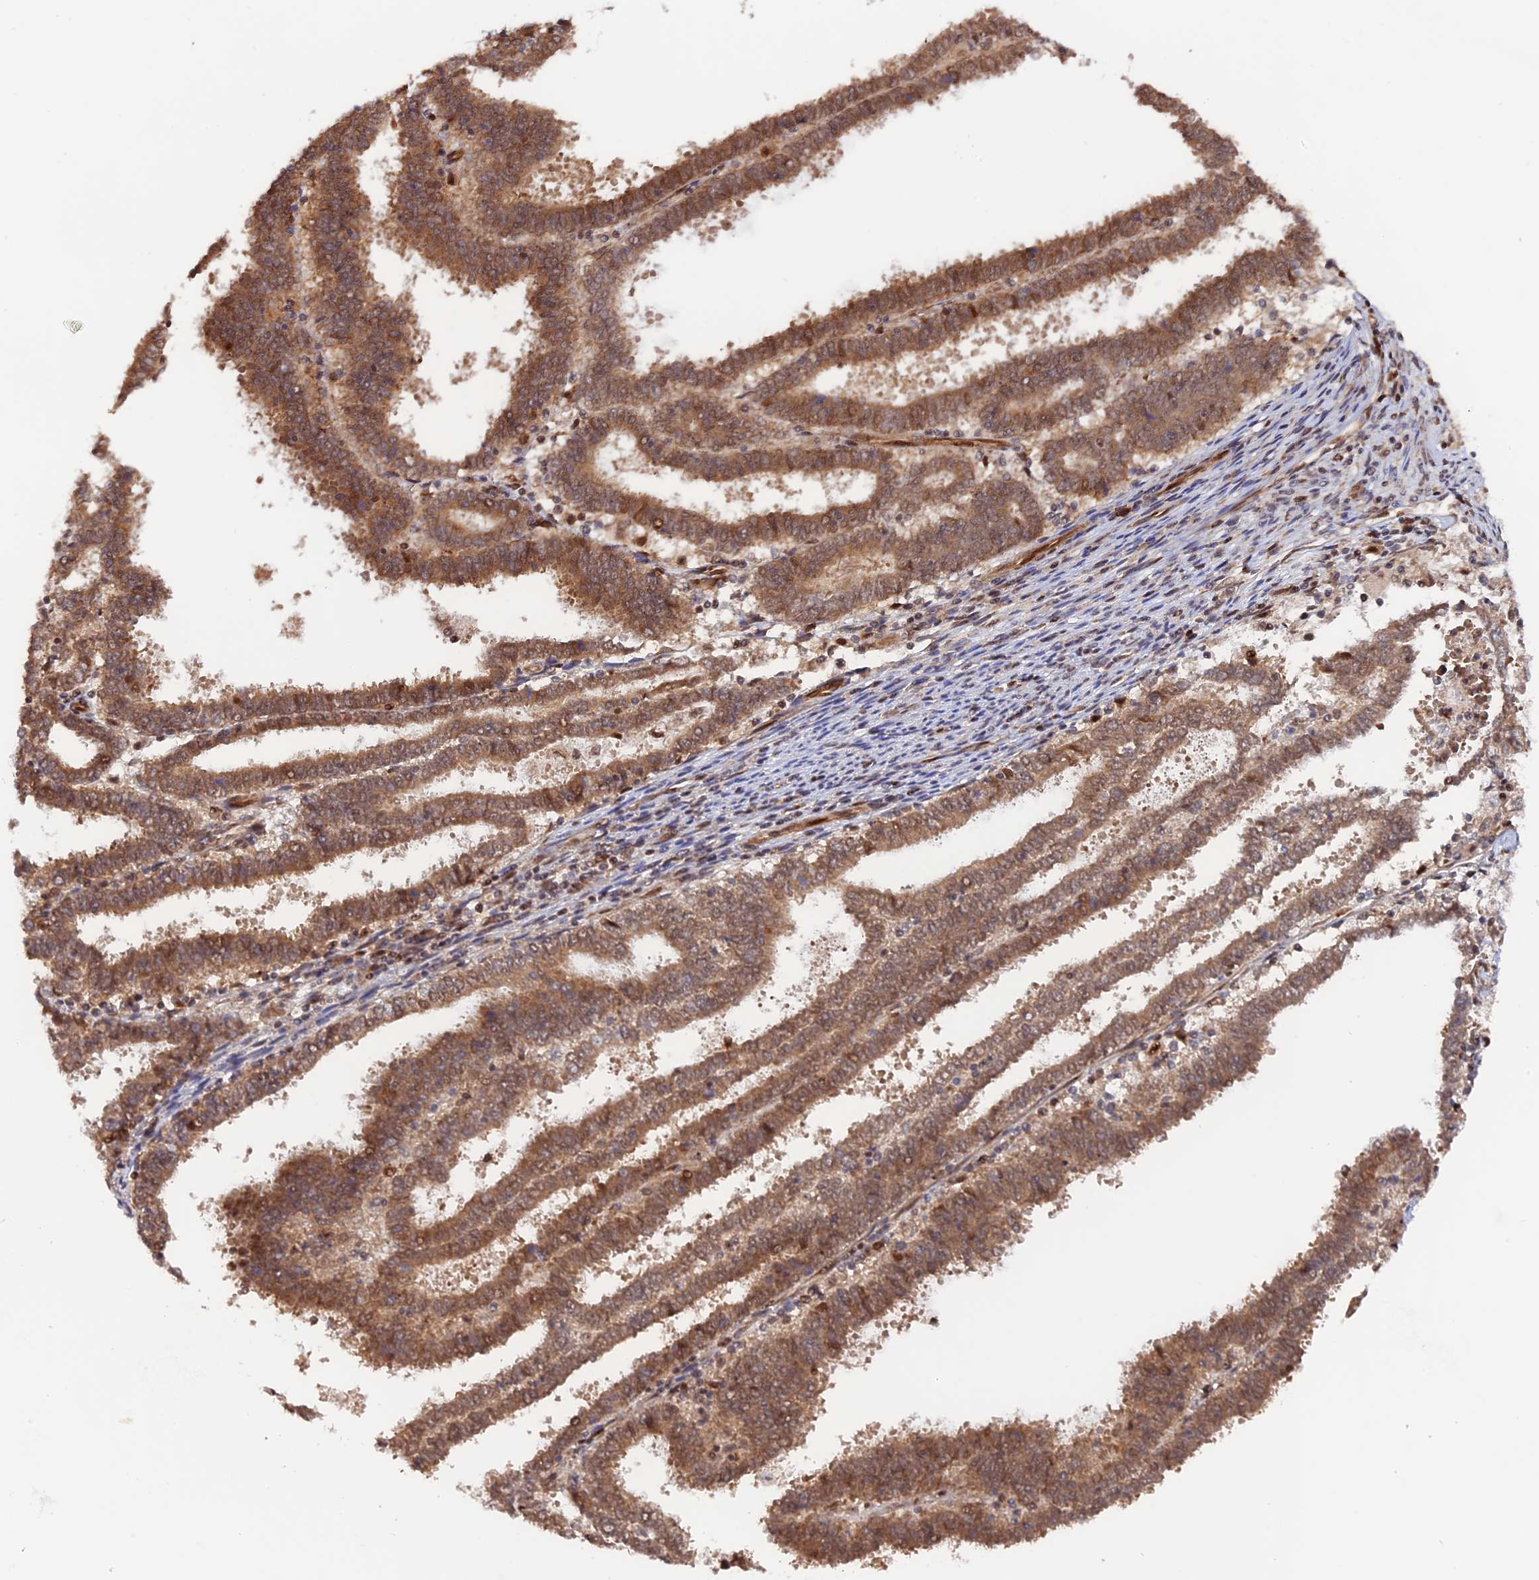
{"staining": {"intensity": "moderate", "quantity": ">75%", "location": "cytoplasmic/membranous,nuclear"}, "tissue": "endometrial cancer", "cell_type": "Tumor cells", "image_type": "cancer", "snomed": [{"axis": "morphology", "description": "Adenocarcinoma, NOS"}, {"axis": "topography", "description": "Uterus"}], "caption": "A micrograph of human endometrial cancer stained for a protein demonstrates moderate cytoplasmic/membranous and nuclear brown staining in tumor cells.", "gene": "ANKRD24", "patient": {"sex": "female", "age": 83}}